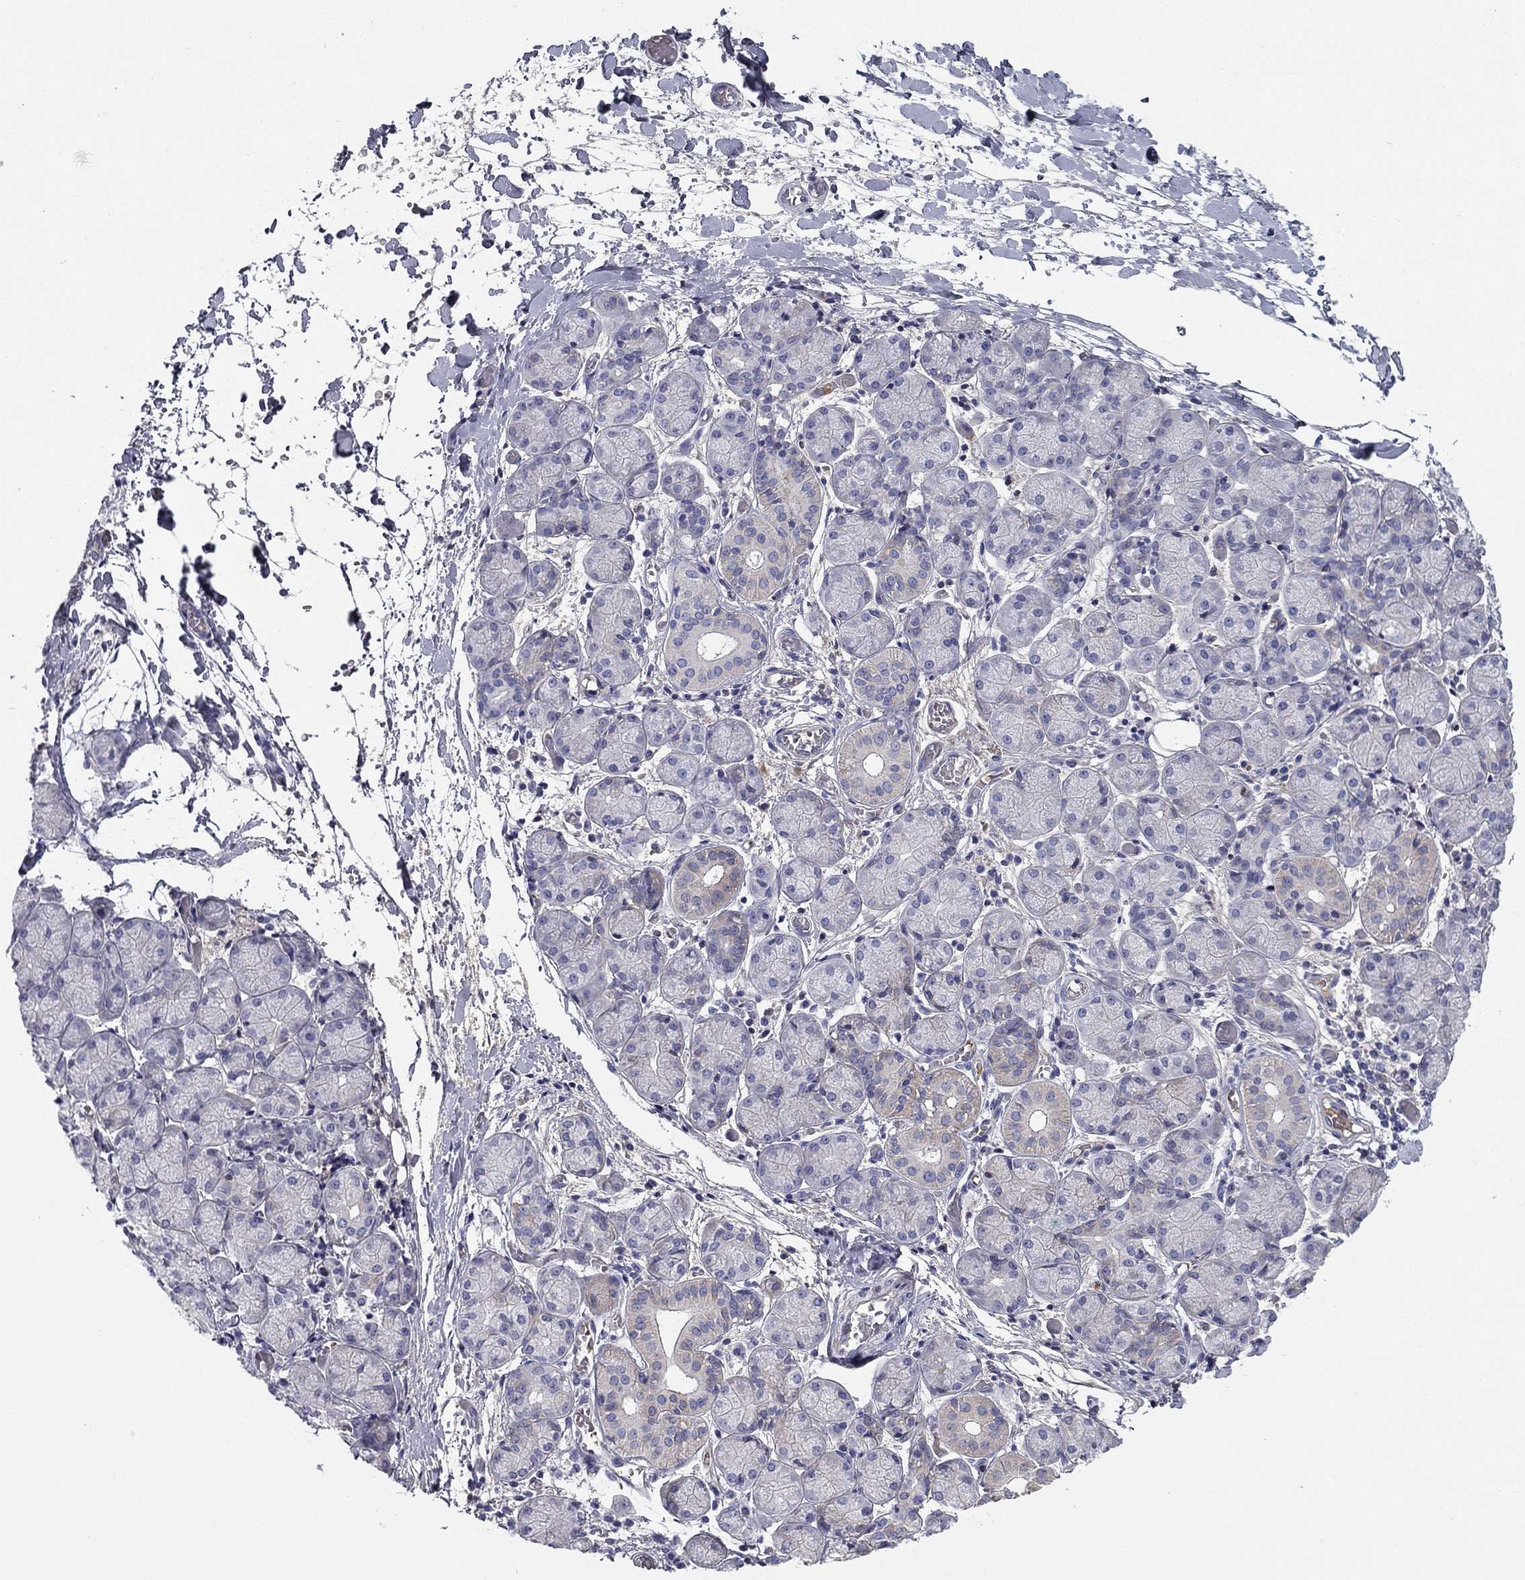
{"staining": {"intensity": "negative", "quantity": "none", "location": "none"}, "tissue": "salivary gland", "cell_type": "Glandular cells", "image_type": "normal", "snomed": [{"axis": "morphology", "description": "Normal tissue, NOS"}, {"axis": "topography", "description": "Salivary gland"}, {"axis": "topography", "description": "Peripheral nerve tissue"}], "caption": "Photomicrograph shows no significant protein staining in glandular cells of benign salivary gland. (DAB immunohistochemistry (IHC), high magnification).", "gene": "CPLX4", "patient": {"sex": "female", "age": 24}}